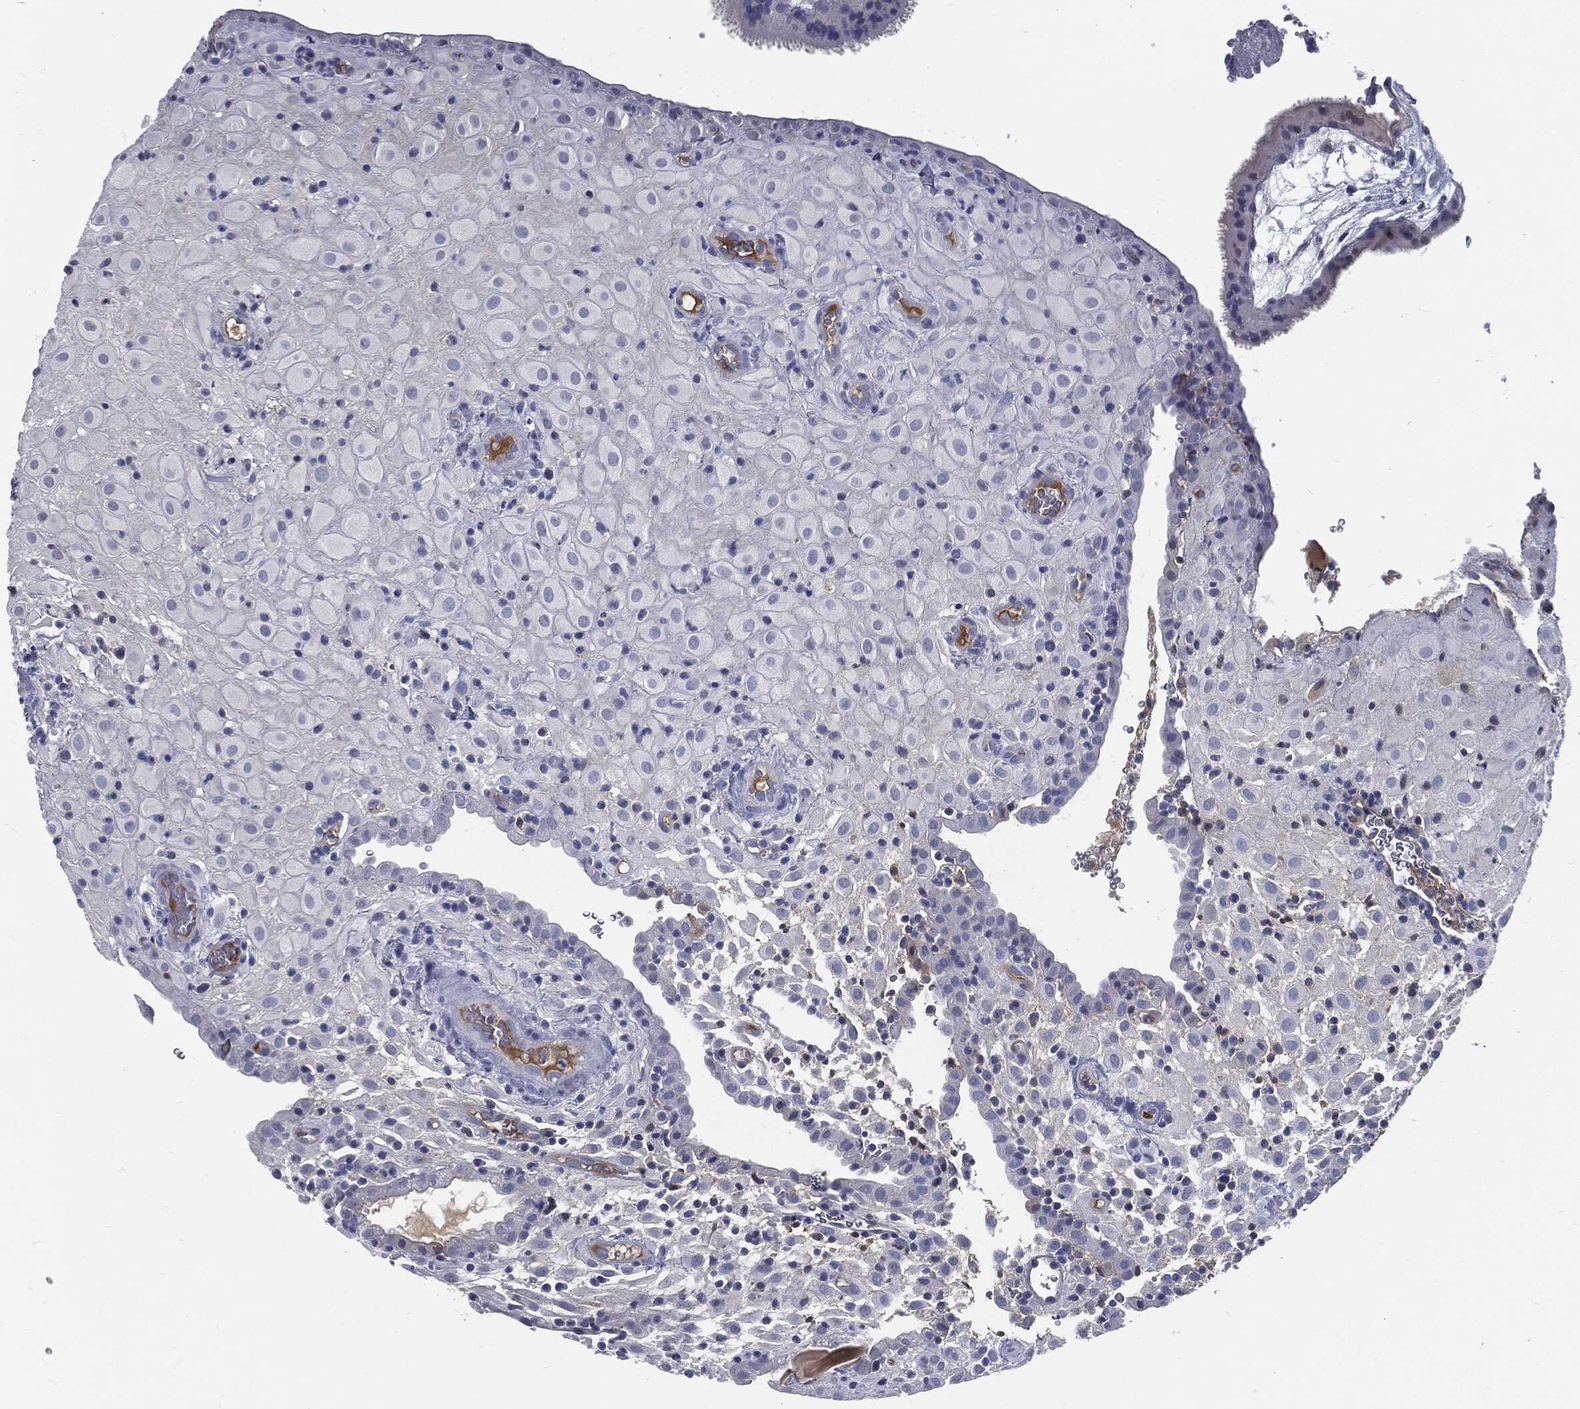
{"staining": {"intensity": "negative", "quantity": "none", "location": "none"}, "tissue": "placenta", "cell_type": "Decidual cells", "image_type": "normal", "snomed": [{"axis": "morphology", "description": "Normal tissue, NOS"}, {"axis": "topography", "description": "Placenta"}], "caption": "The photomicrograph reveals no staining of decidual cells in benign placenta.", "gene": "MST1", "patient": {"sex": "female", "age": 19}}